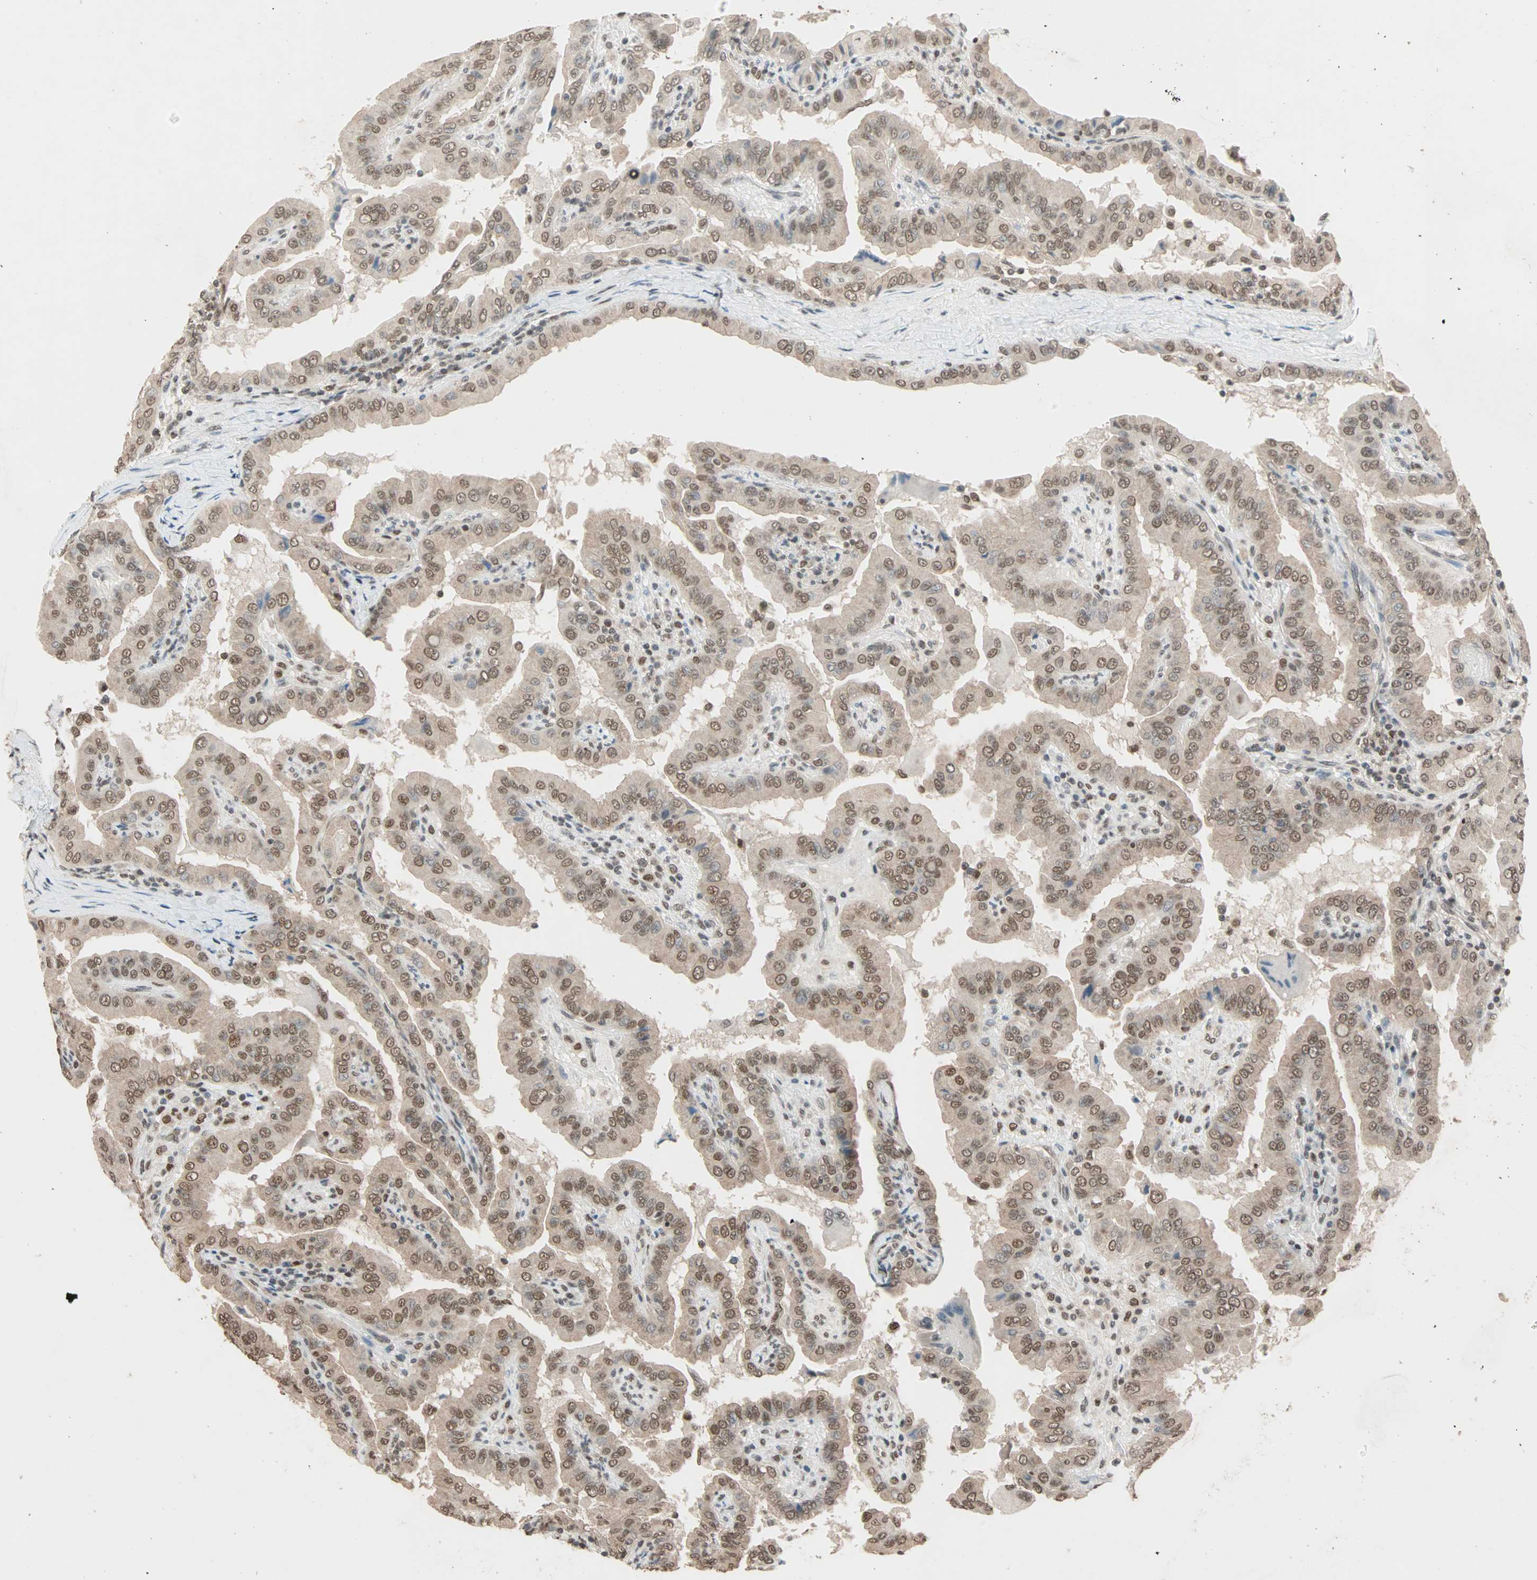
{"staining": {"intensity": "weak", "quantity": ">75%", "location": "nuclear"}, "tissue": "thyroid cancer", "cell_type": "Tumor cells", "image_type": "cancer", "snomed": [{"axis": "morphology", "description": "Papillary adenocarcinoma, NOS"}, {"axis": "topography", "description": "Thyroid gland"}], "caption": "Protein expression analysis of thyroid cancer (papillary adenocarcinoma) demonstrates weak nuclear staining in approximately >75% of tumor cells. Ihc stains the protein in brown and the nuclei are stained blue.", "gene": "DAZAP1", "patient": {"sex": "male", "age": 33}}